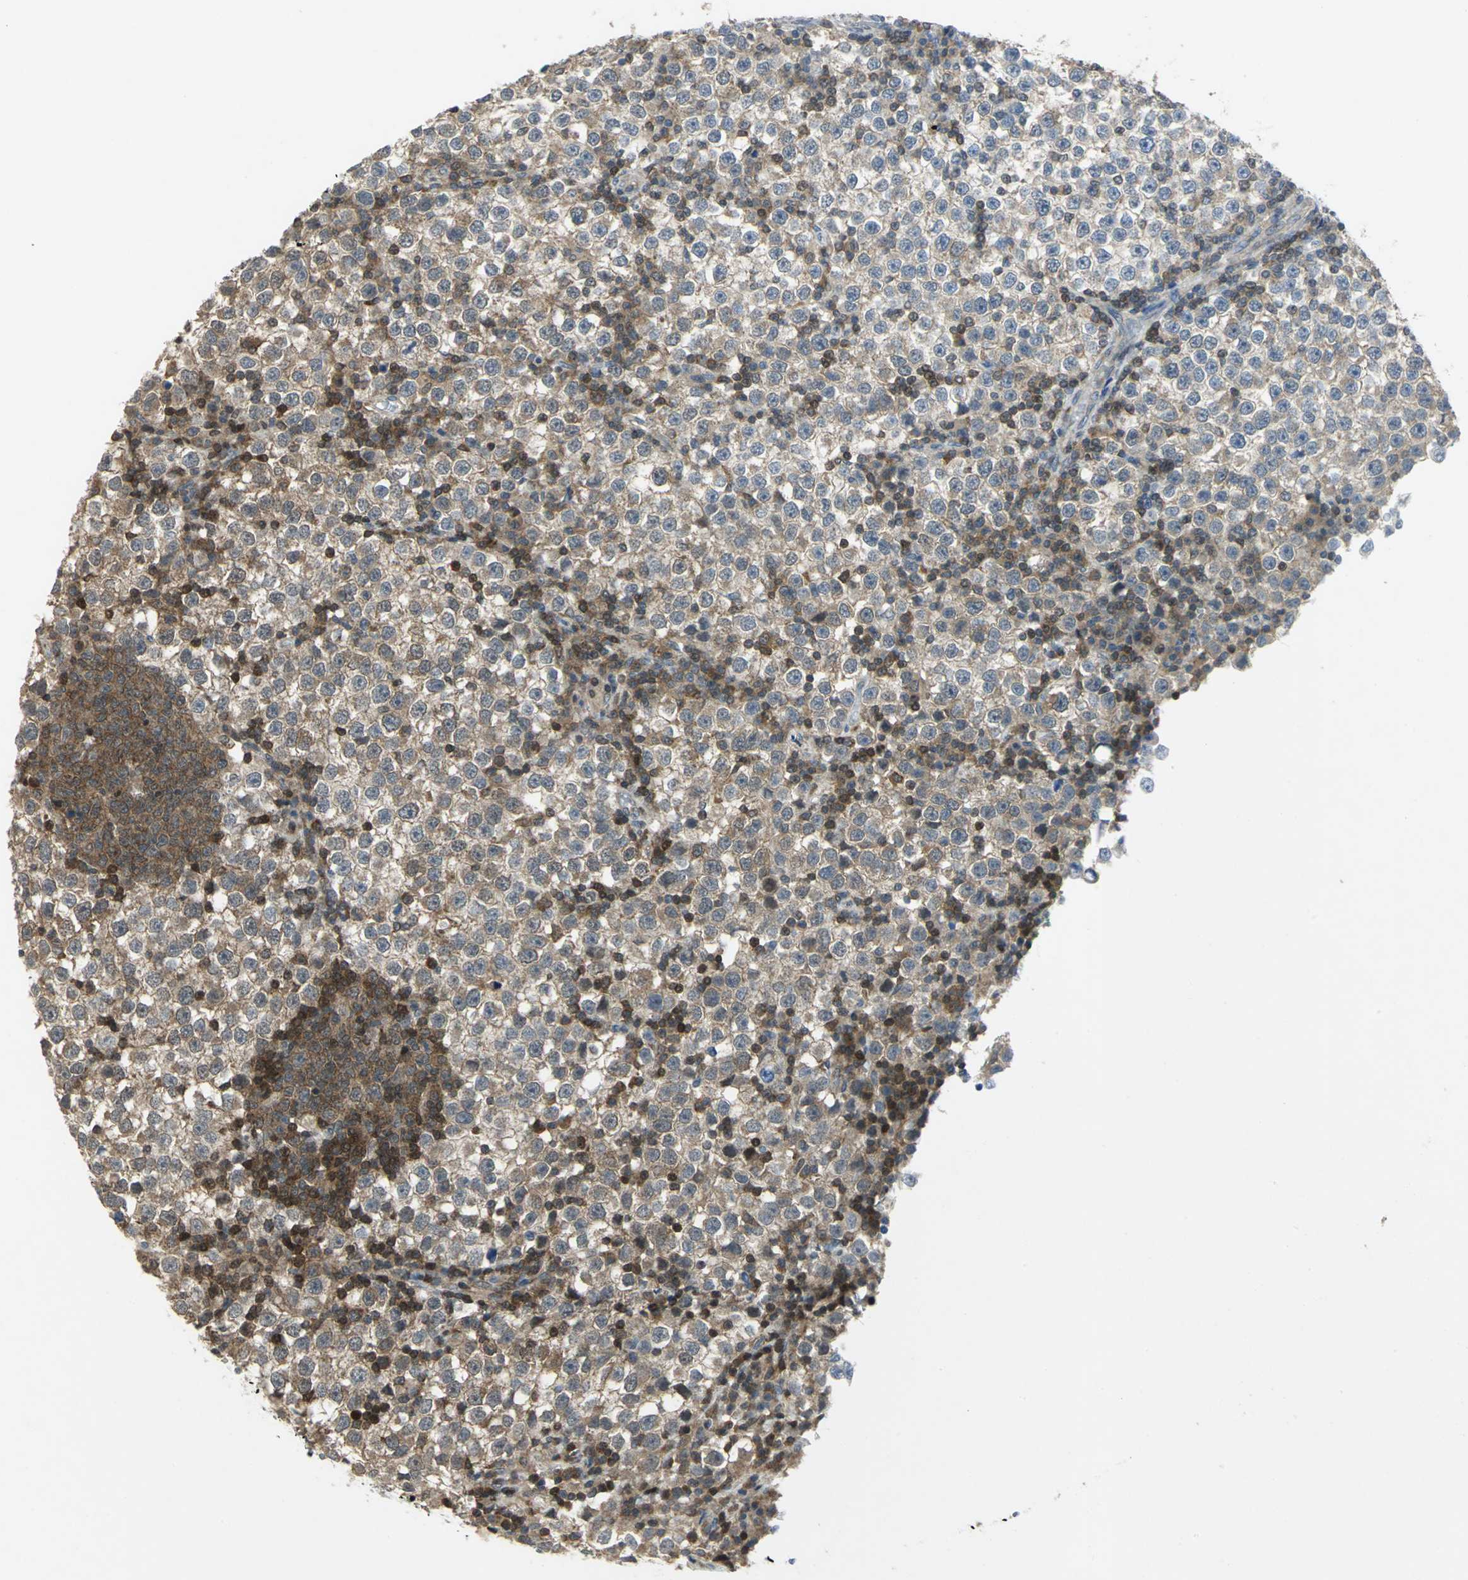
{"staining": {"intensity": "moderate", "quantity": "<25%", "location": "cytoplasmic/membranous"}, "tissue": "testis cancer", "cell_type": "Tumor cells", "image_type": "cancer", "snomed": [{"axis": "morphology", "description": "Seminoma, NOS"}, {"axis": "topography", "description": "Testis"}], "caption": "Testis cancer (seminoma) stained with IHC displays moderate cytoplasmic/membranous expression in about <25% of tumor cells.", "gene": "PPIA", "patient": {"sex": "male", "age": 65}}